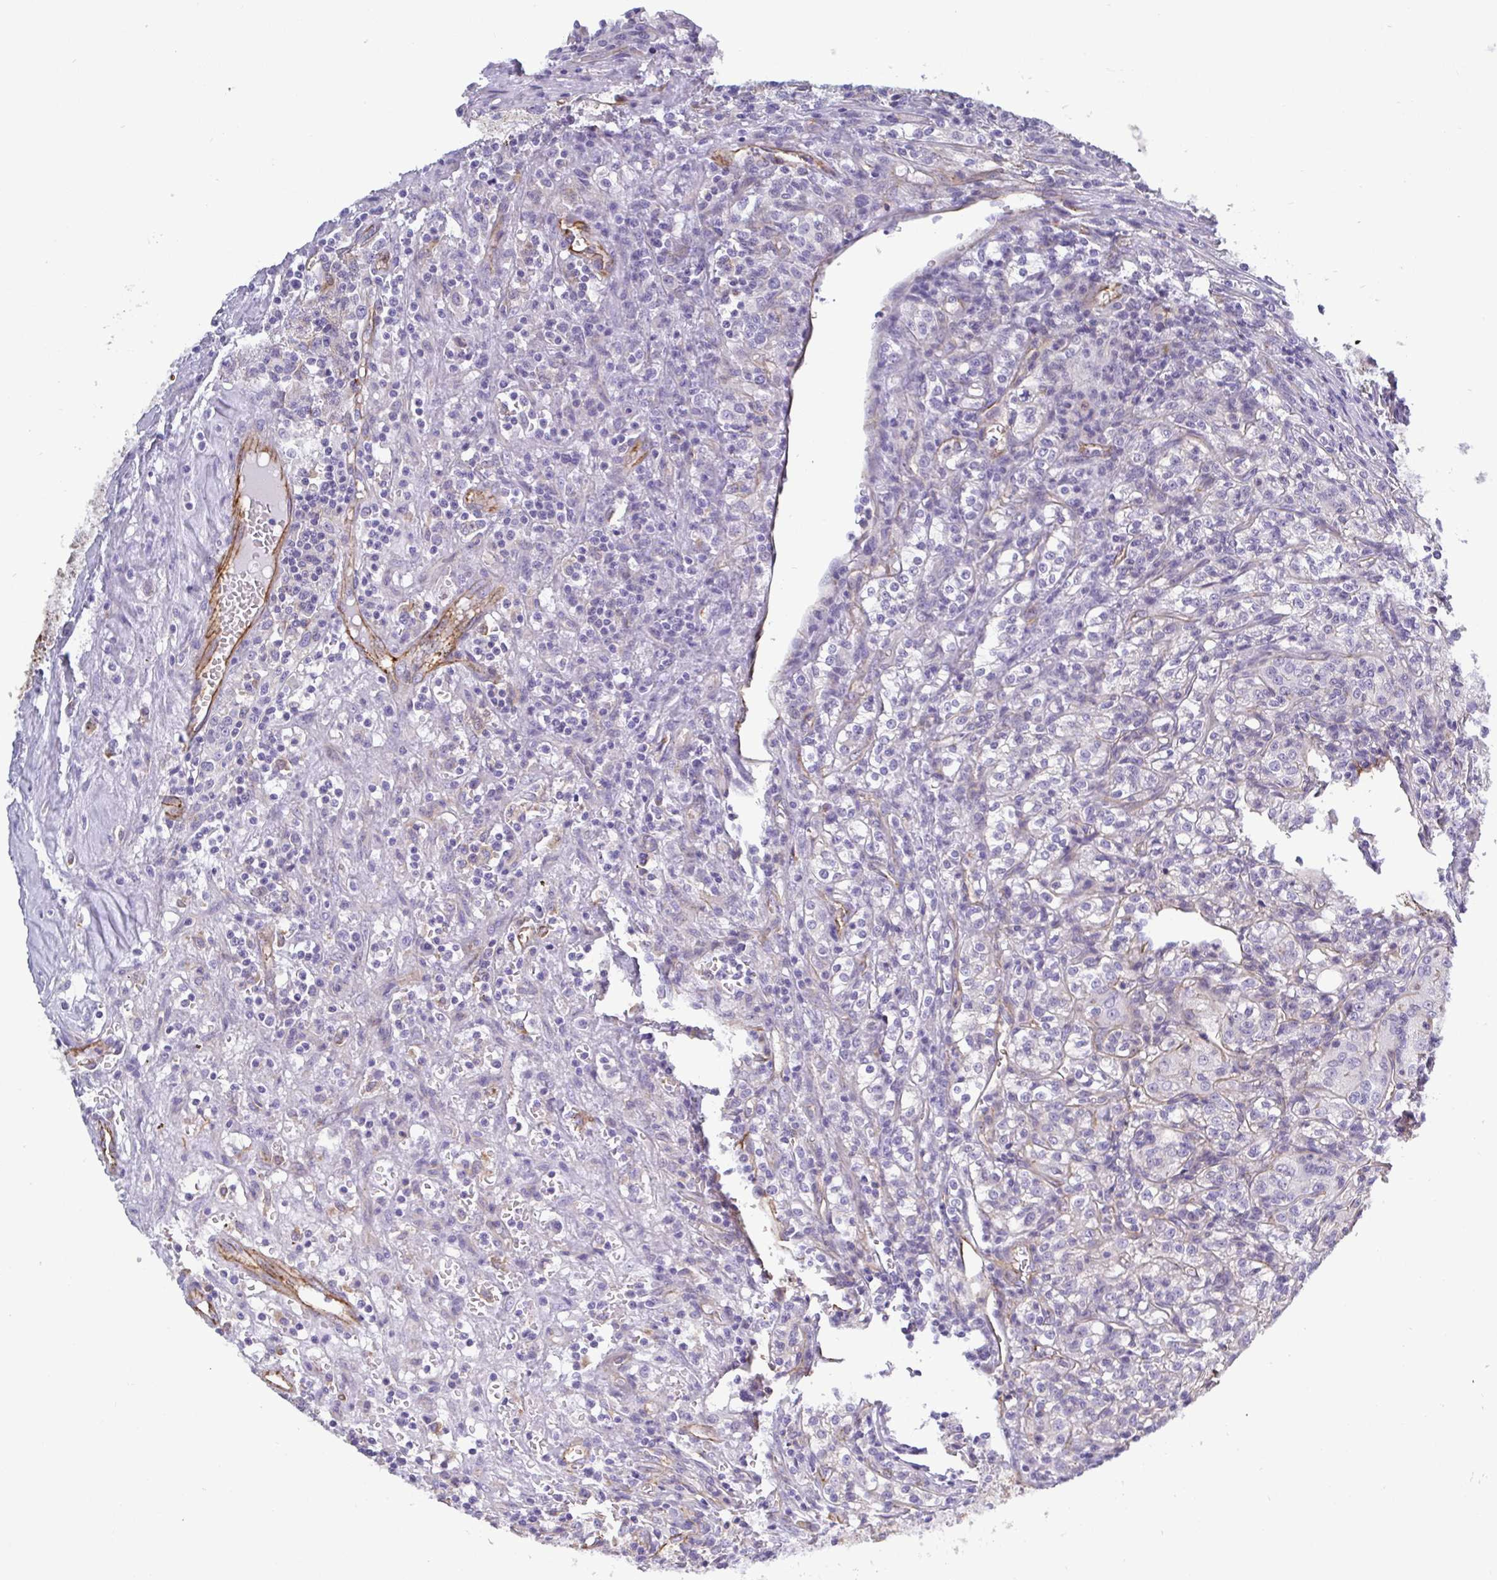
{"staining": {"intensity": "negative", "quantity": "none", "location": "none"}, "tissue": "renal cancer", "cell_type": "Tumor cells", "image_type": "cancer", "snomed": [{"axis": "morphology", "description": "Adenocarcinoma, NOS"}, {"axis": "topography", "description": "Kidney"}], "caption": "Human adenocarcinoma (renal) stained for a protein using IHC demonstrates no positivity in tumor cells.", "gene": "LIMA1", "patient": {"sex": "male", "age": 36}}